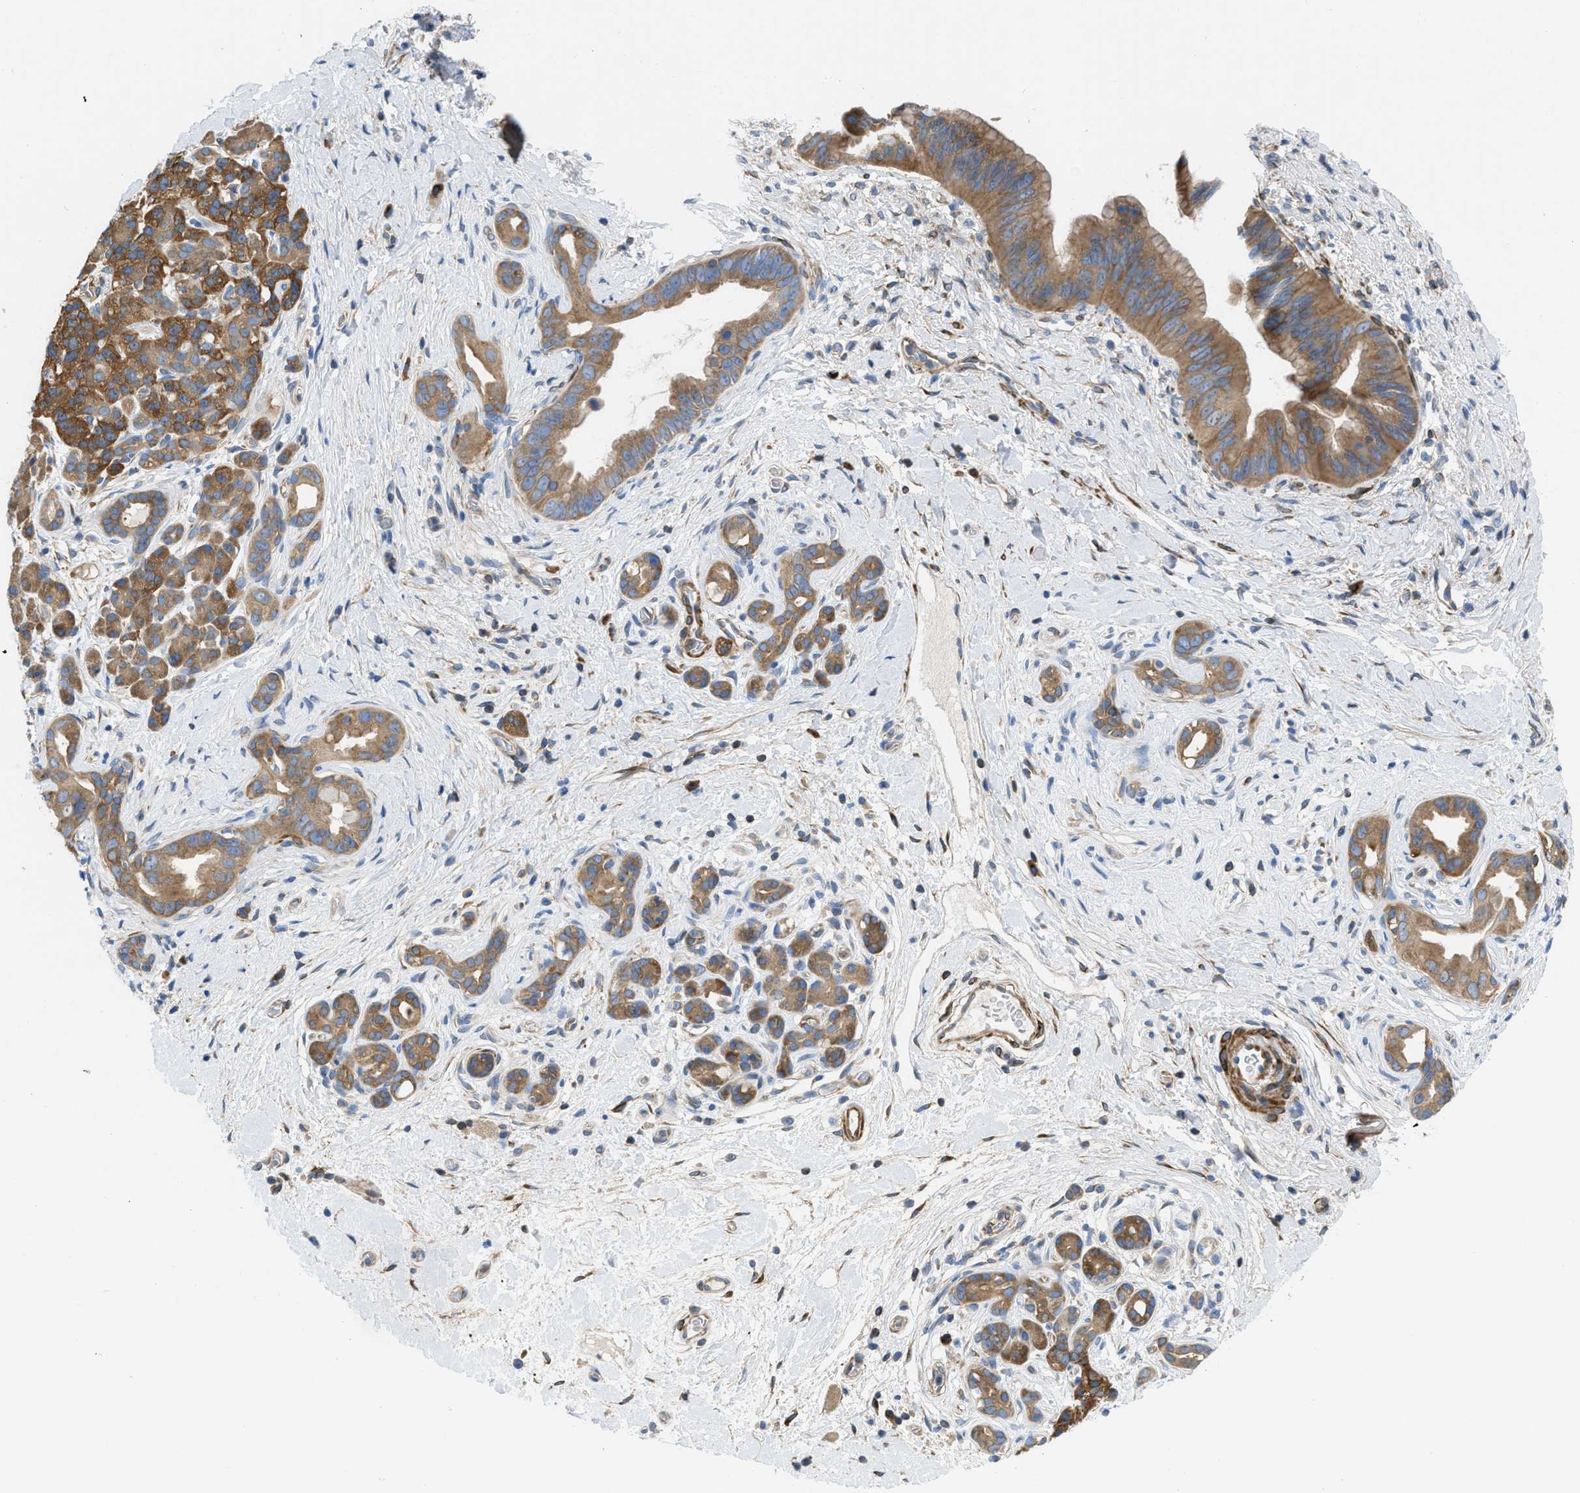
{"staining": {"intensity": "moderate", "quantity": ">75%", "location": "cytoplasmic/membranous"}, "tissue": "pancreatic cancer", "cell_type": "Tumor cells", "image_type": "cancer", "snomed": [{"axis": "morphology", "description": "Adenocarcinoma, NOS"}, {"axis": "topography", "description": "Pancreas"}], "caption": "IHC histopathology image of pancreatic cancer stained for a protein (brown), which displays medium levels of moderate cytoplasmic/membranous positivity in approximately >75% of tumor cells.", "gene": "CHKB", "patient": {"sex": "male", "age": 55}}